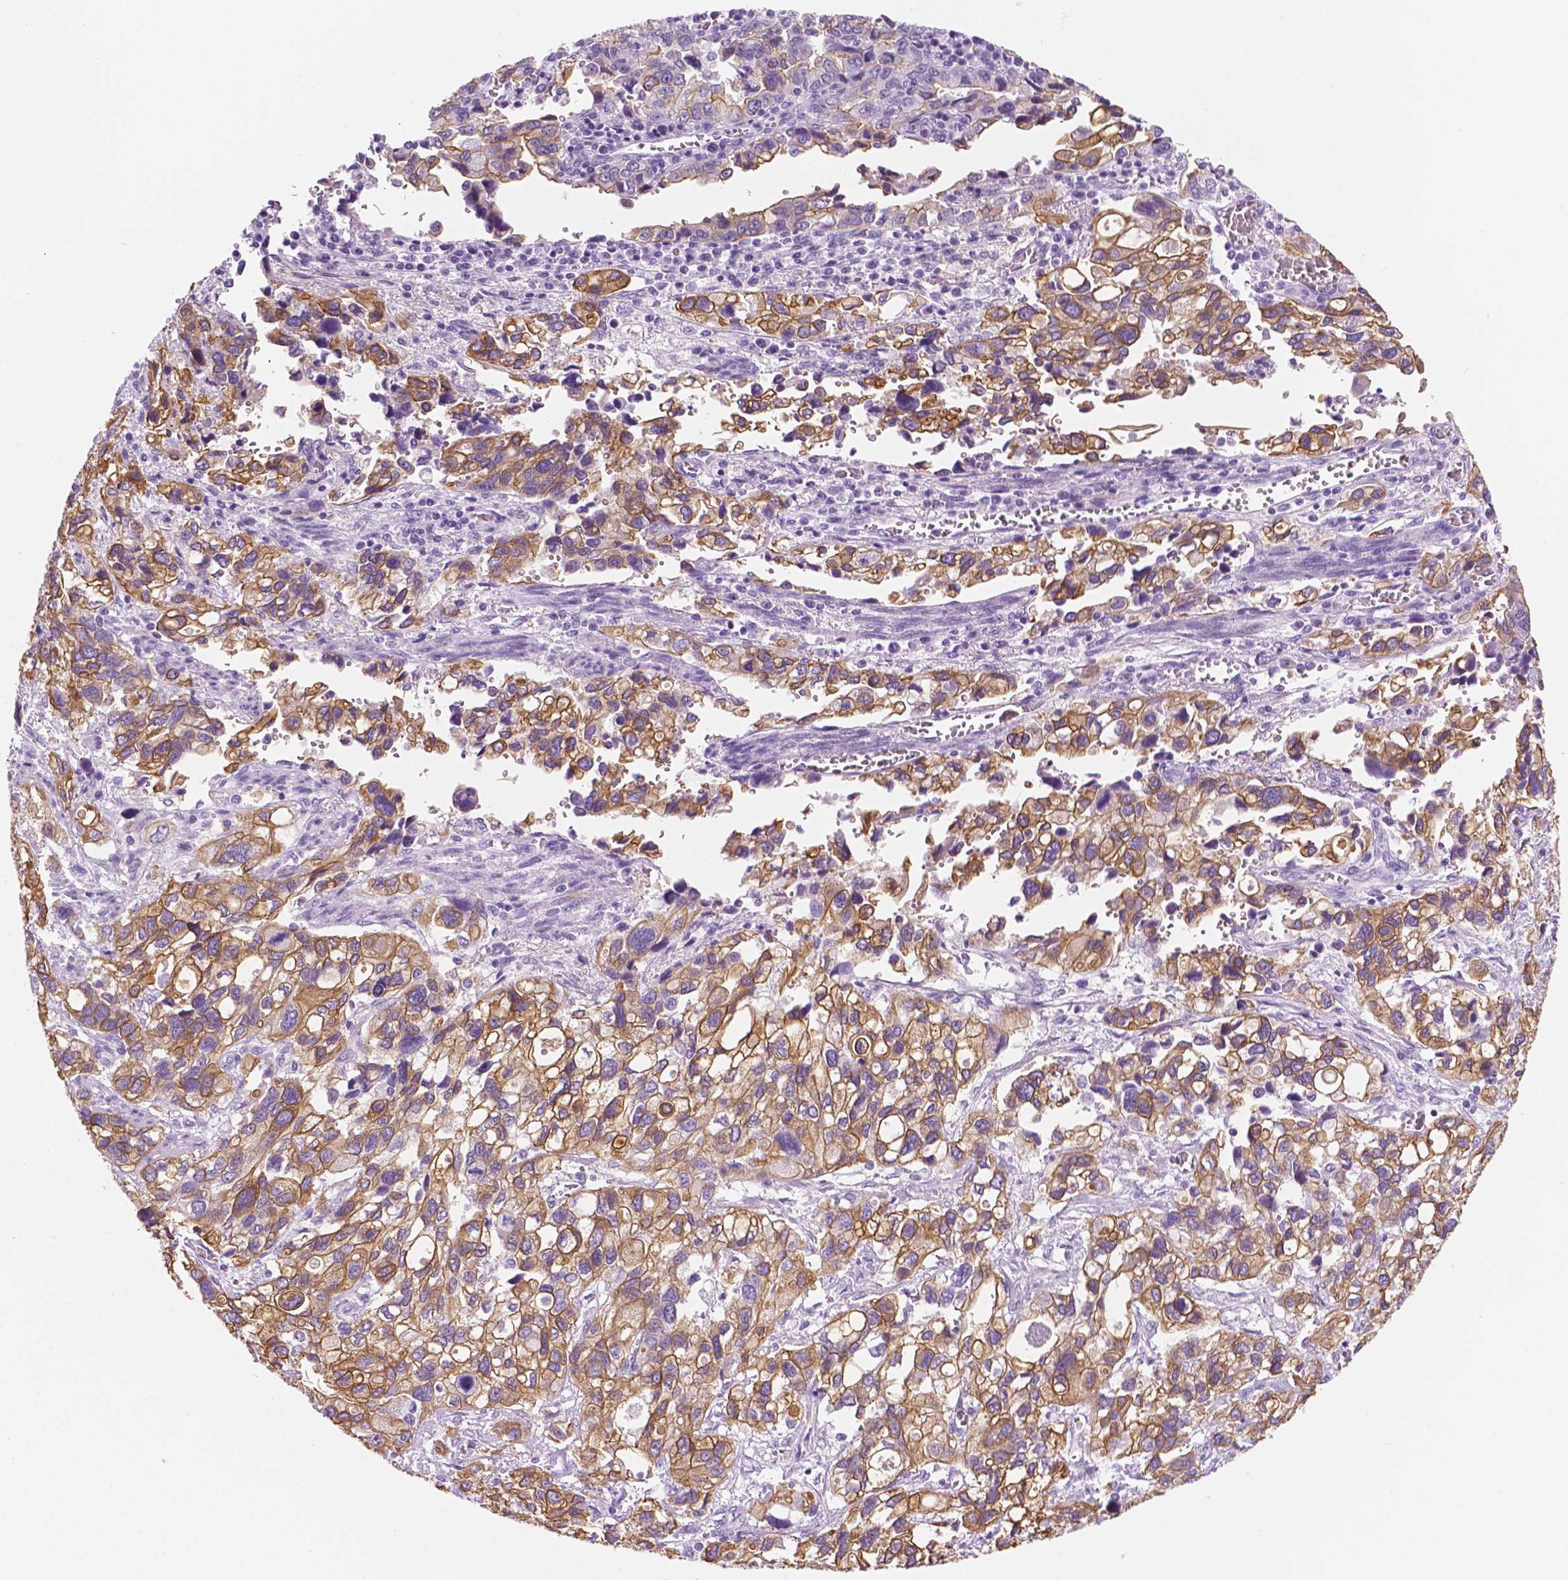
{"staining": {"intensity": "moderate", "quantity": ">75%", "location": "cytoplasmic/membranous"}, "tissue": "stomach cancer", "cell_type": "Tumor cells", "image_type": "cancer", "snomed": [{"axis": "morphology", "description": "Adenocarcinoma, NOS"}, {"axis": "topography", "description": "Stomach, upper"}], "caption": "Stomach cancer was stained to show a protein in brown. There is medium levels of moderate cytoplasmic/membranous positivity in about >75% of tumor cells.", "gene": "PPL", "patient": {"sex": "female", "age": 81}}